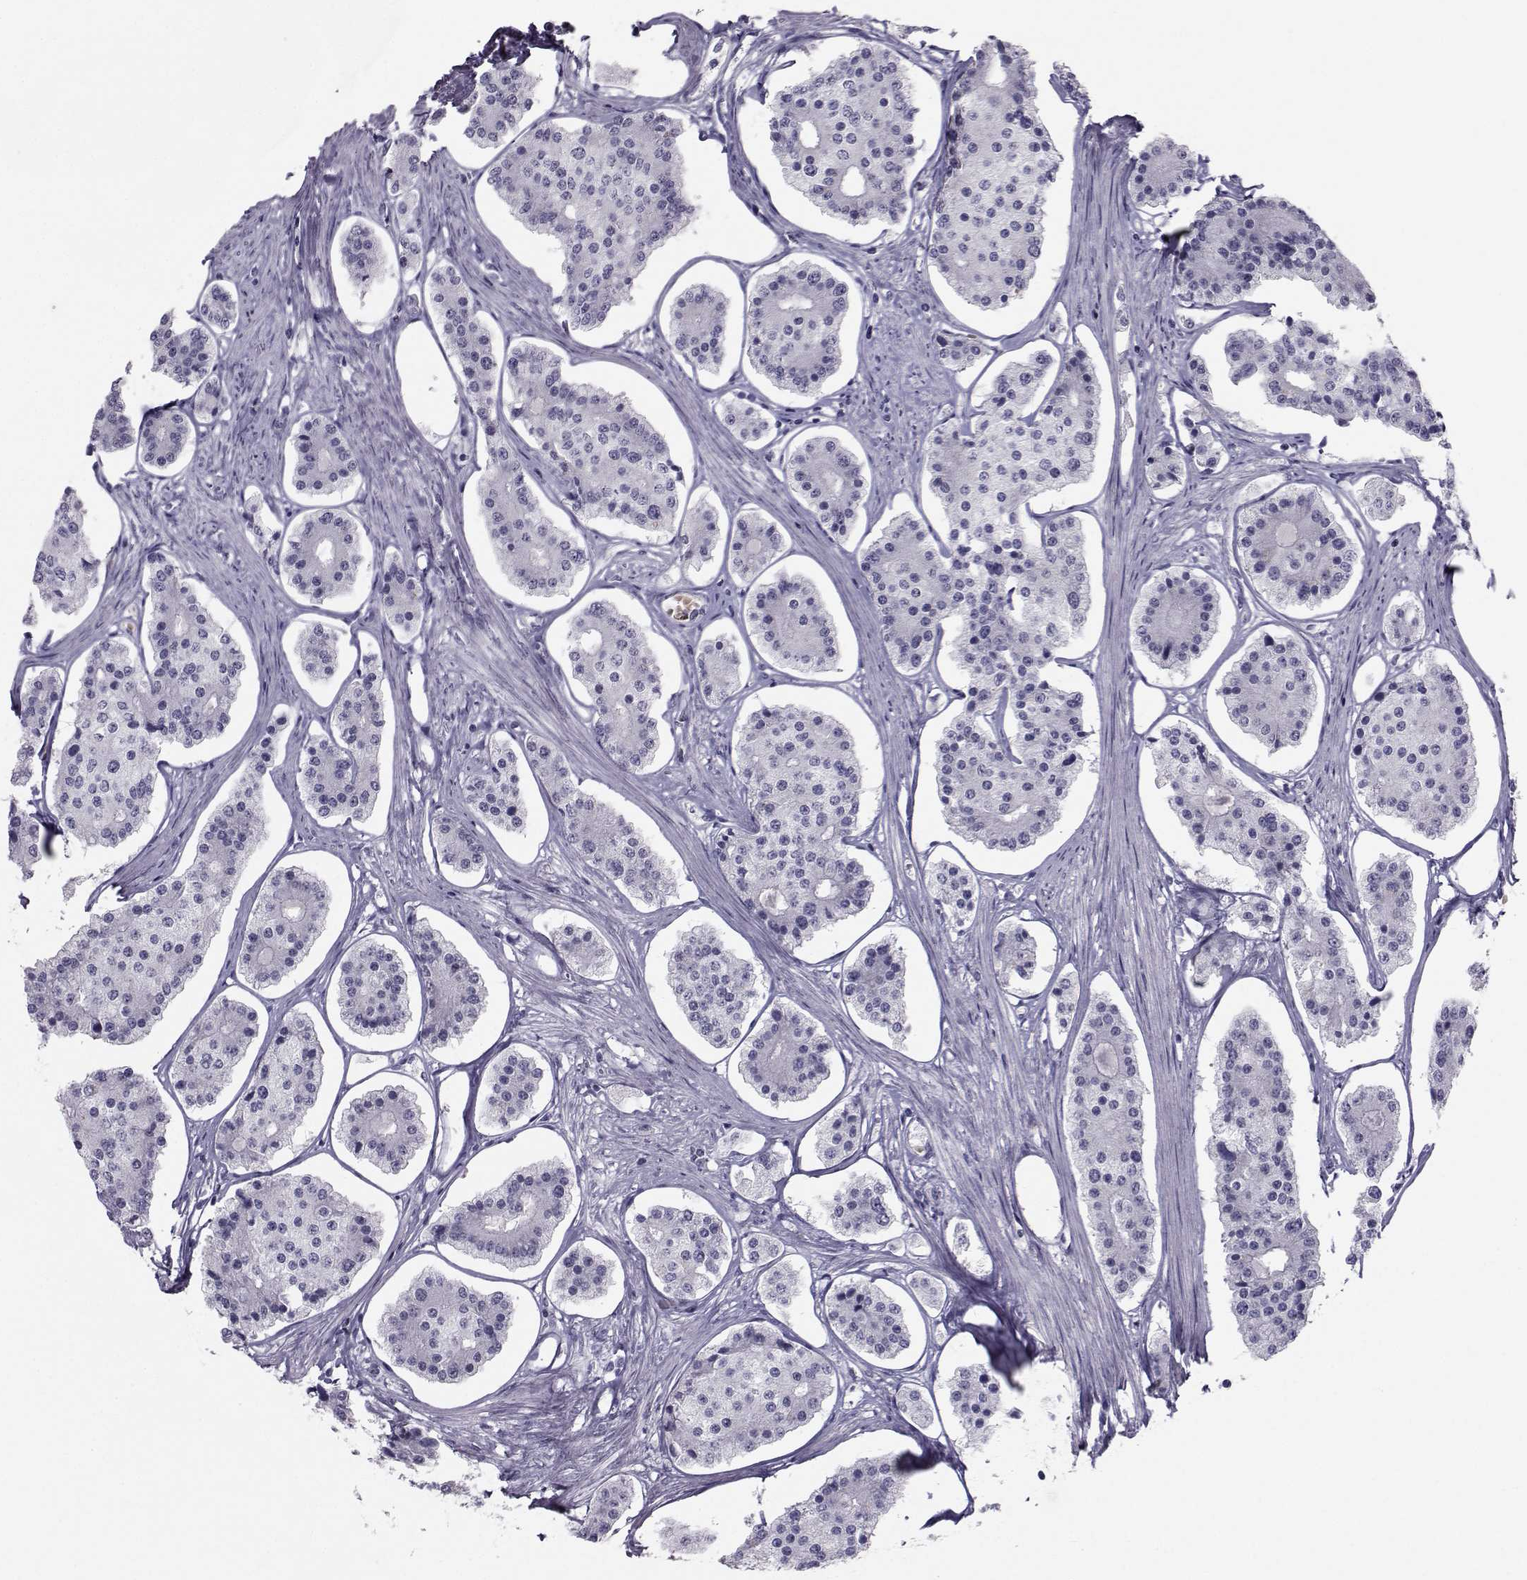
{"staining": {"intensity": "negative", "quantity": "none", "location": "none"}, "tissue": "carcinoid", "cell_type": "Tumor cells", "image_type": "cancer", "snomed": [{"axis": "morphology", "description": "Carcinoid, malignant, NOS"}, {"axis": "topography", "description": "Small intestine"}], "caption": "High magnification brightfield microscopy of carcinoid (malignant) stained with DAB (3,3'-diaminobenzidine) (brown) and counterstained with hematoxylin (blue): tumor cells show no significant expression.", "gene": "GARIN3", "patient": {"sex": "female", "age": 65}}